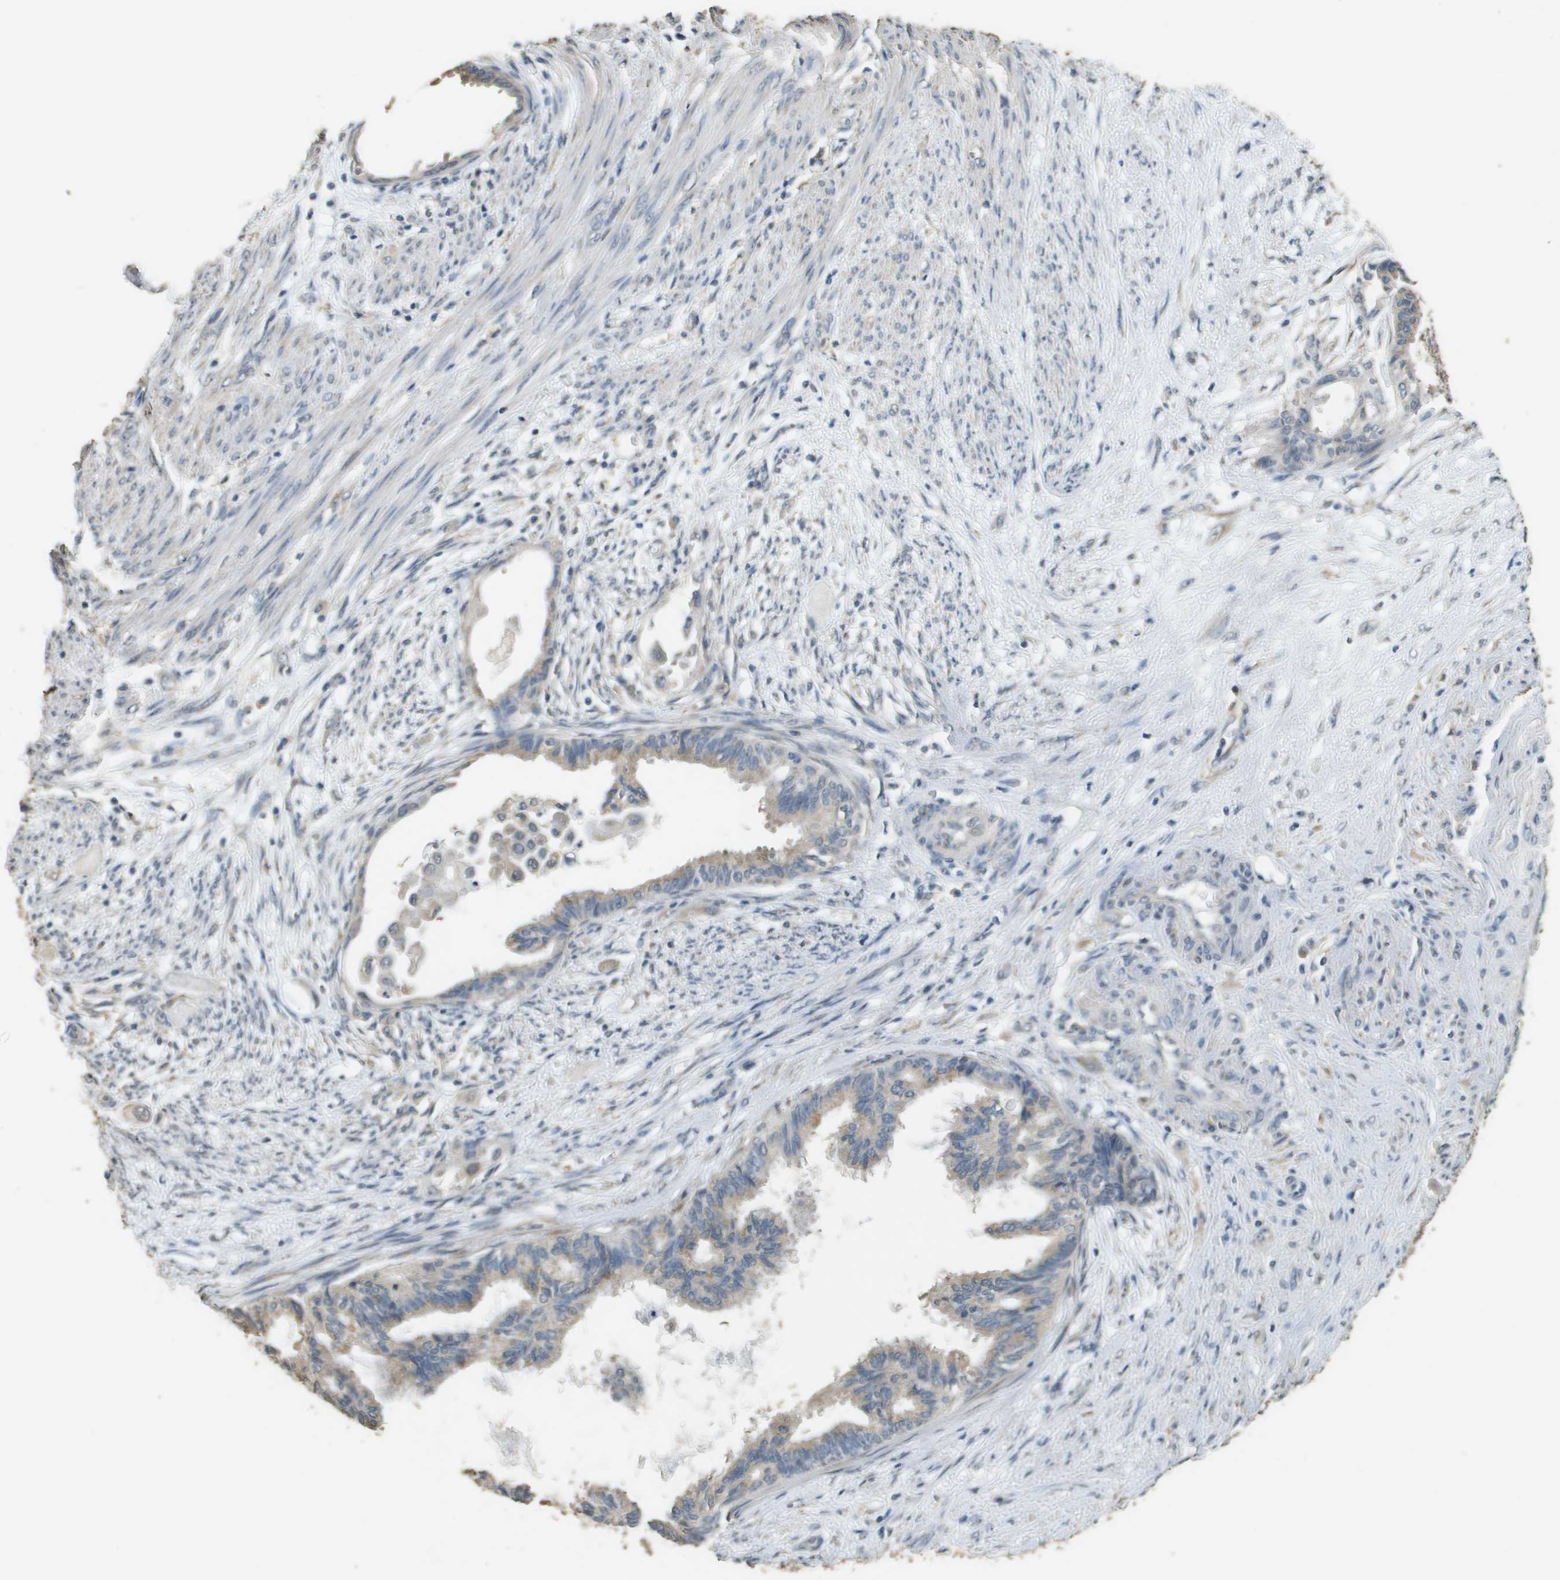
{"staining": {"intensity": "weak", "quantity": ">75%", "location": "cytoplasmic/membranous"}, "tissue": "cervical cancer", "cell_type": "Tumor cells", "image_type": "cancer", "snomed": [{"axis": "morphology", "description": "Normal tissue, NOS"}, {"axis": "morphology", "description": "Adenocarcinoma, NOS"}, {"axis": "topography", "description": "Cervix"}, {"axis": "topography", "description": "Endometrium"}], "caption": "Cervical adenocarcinoma was stained to show a protein in brown. There is low levels of weak cytoplasmic/membranous positivity in approximately >75% of tumor cells.", "gene": "RAB6B", "patient": {"sex": "female", "age": 86}}